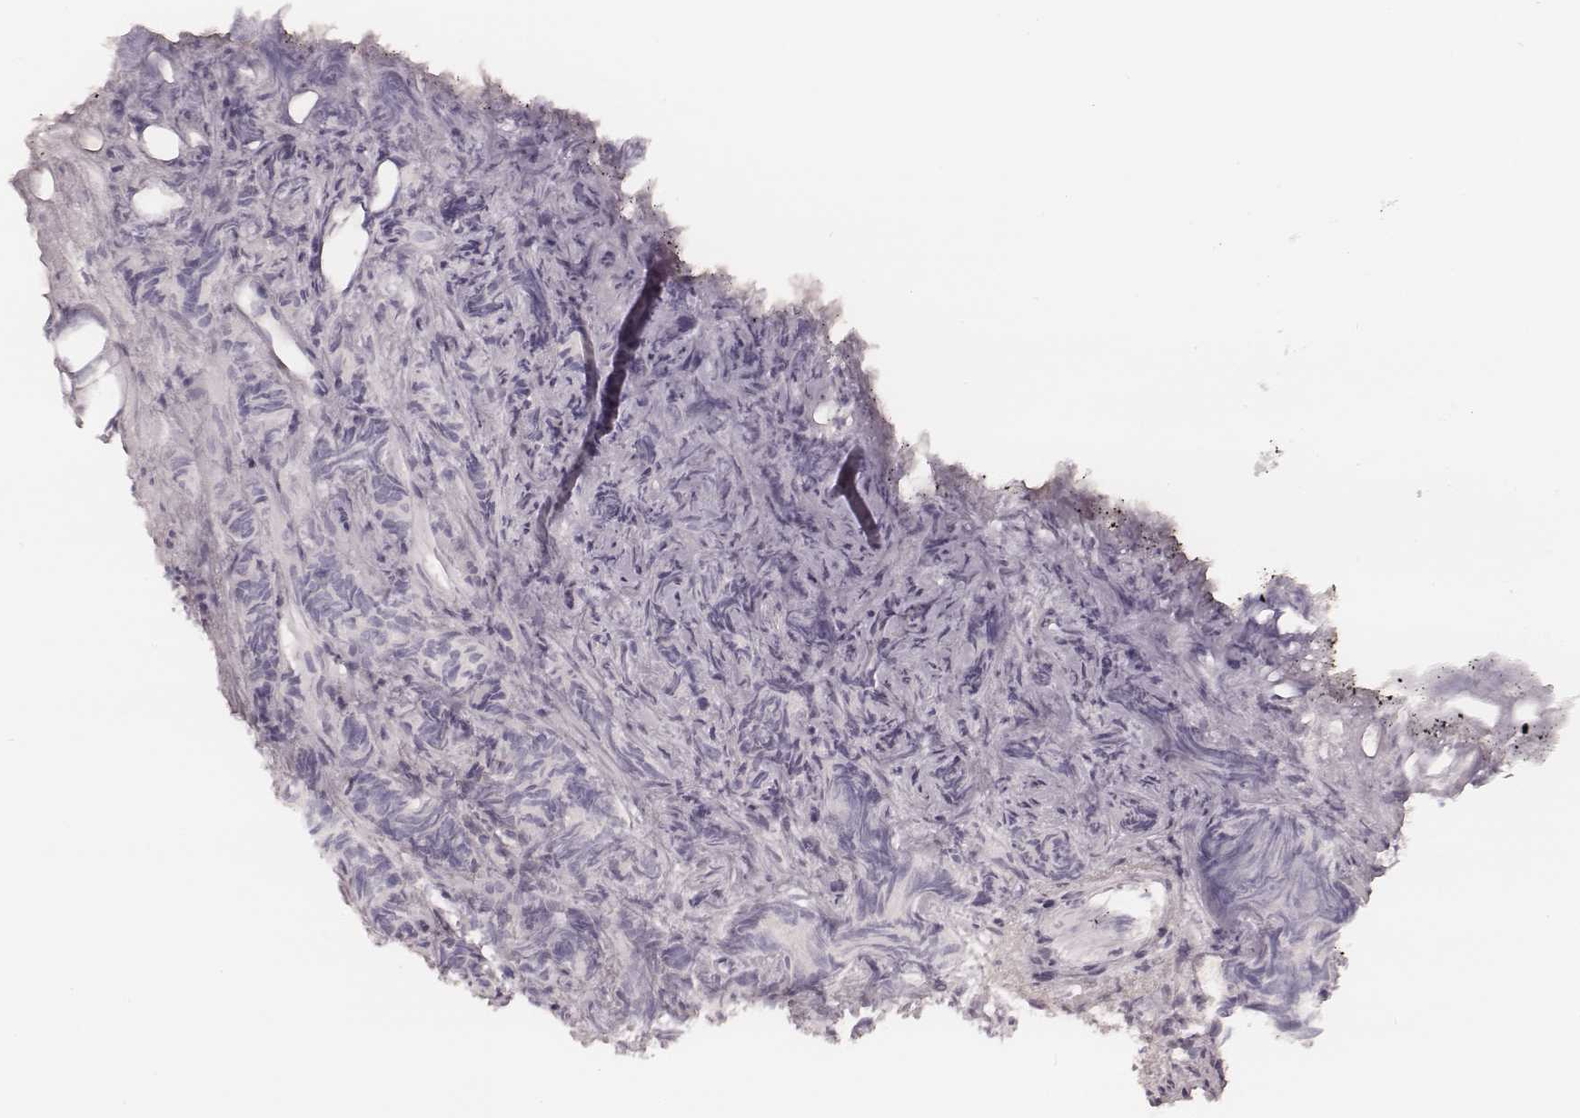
{"staining": {"intensity": "negative", "quantity": "none", "location": "none"}, "tissue": "prostate cancer", "cell_type": "Tumor cells", "image_type": "cancer", "snomed": [{"axis": "morphology", "description": "Adenocarcinoma, High grade"}, {"axis": "topography", "description": "Prostate"}], "caption": "Tumor cells are negative for brown protein staining in adenocarcinoma (high-grade) (prostate).", "gene": "ACACB", "patient": {"sex": "male", "age": 84}}